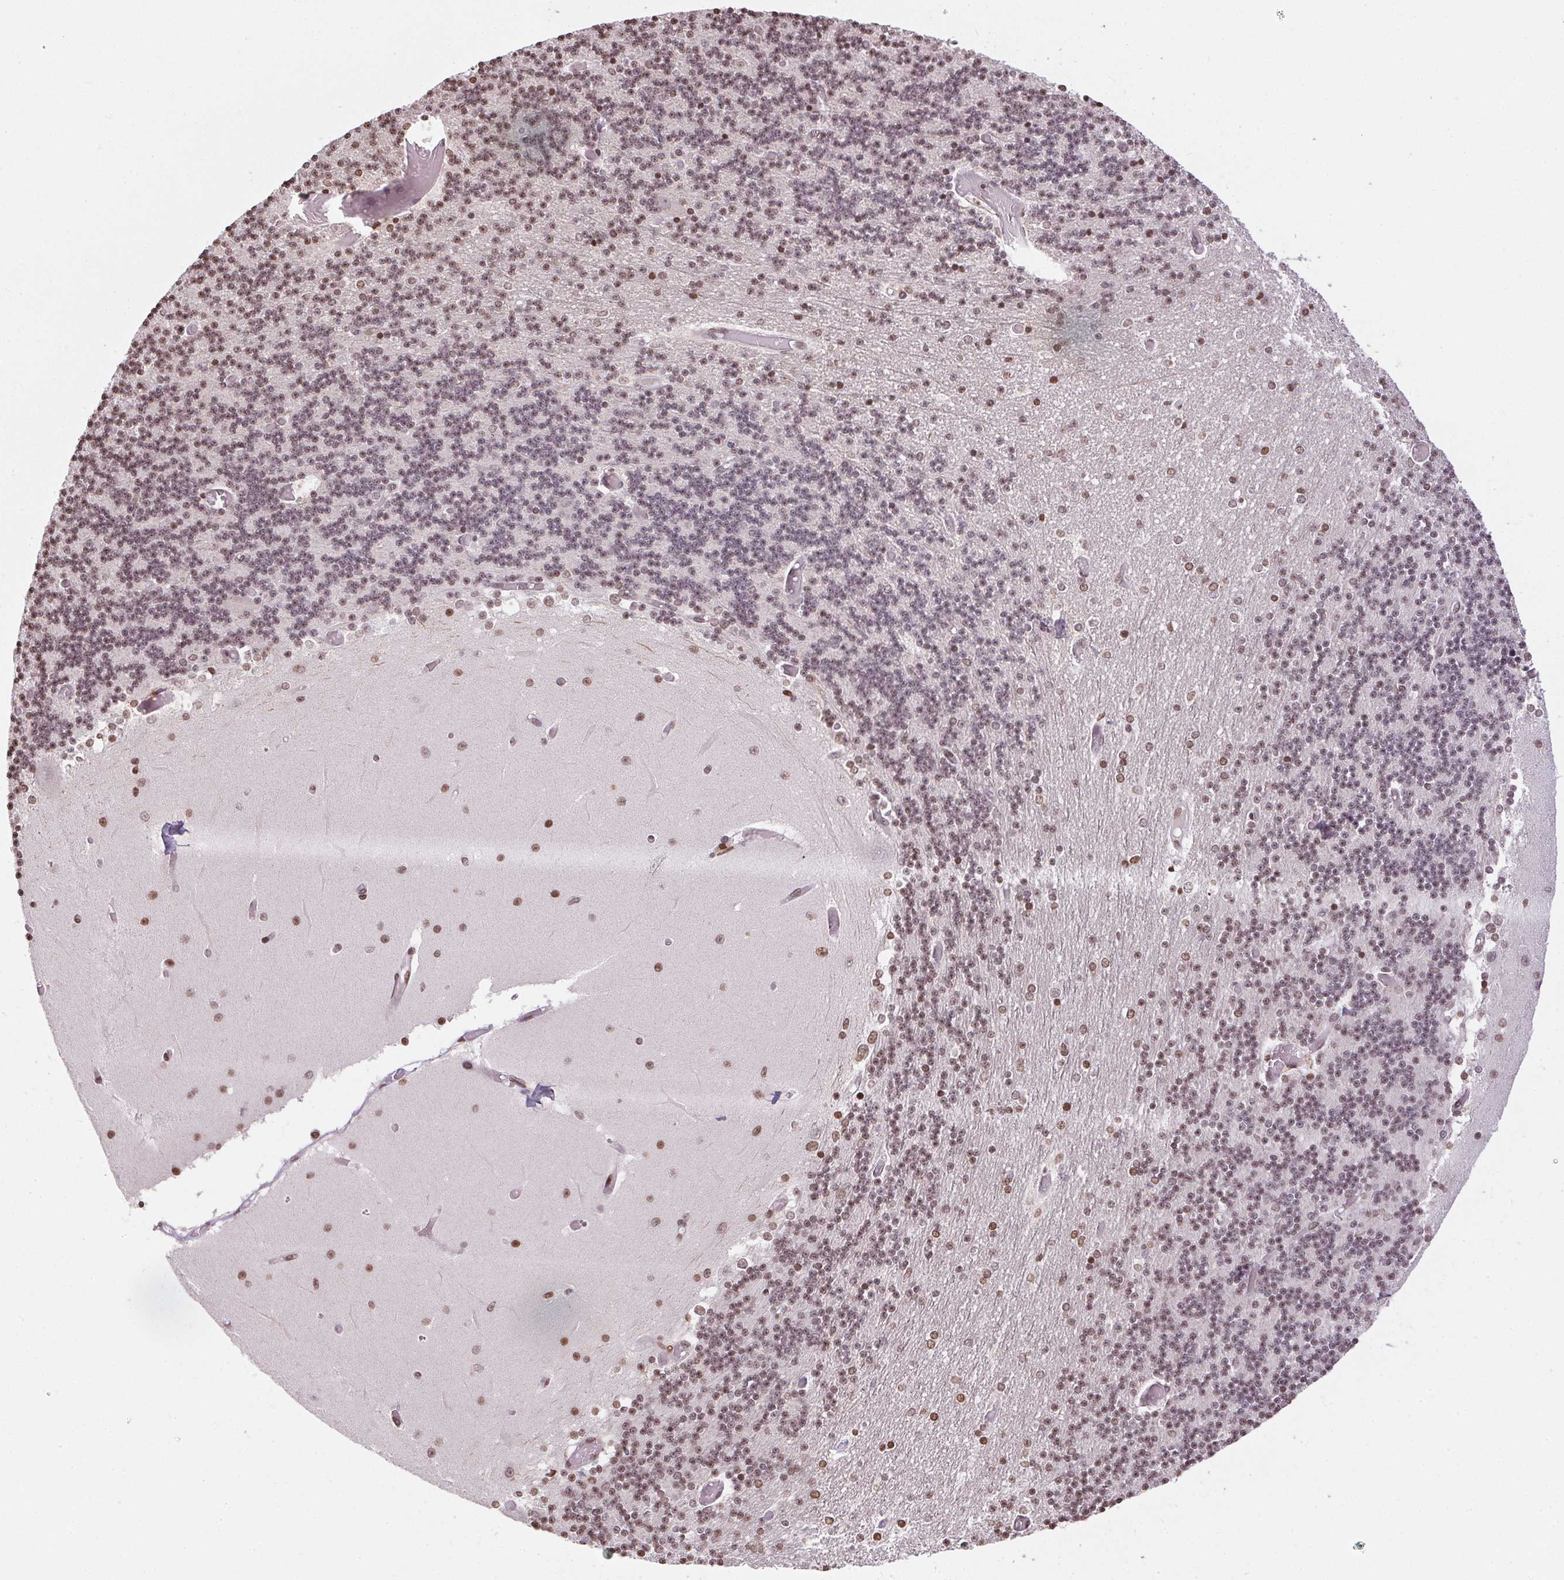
{"staining": {"intensity": "moderate", "quantity": "25%-75%", "location": "nuclear"}, "tissue": "cerebellum", "cell_type": "Cells in granular layer", "image_type": "normal", "snomed": [{"axis": "morphology", "description": "Normal tissue, NOS"}, {"axis": "topography", "description": "Cerebellum"}], "caption": "Cerebellum stained with DAB IHC shows medium levels of moderate nuclear expression in about 25%-75% of cells in granular layer. The staining is performed using DAB brown chromogen to label protein expression. The nuclei are counter-stained blue using hematoxylin.", "gene": "RNF181", "patient": {"sex": "female", "age": 28}}